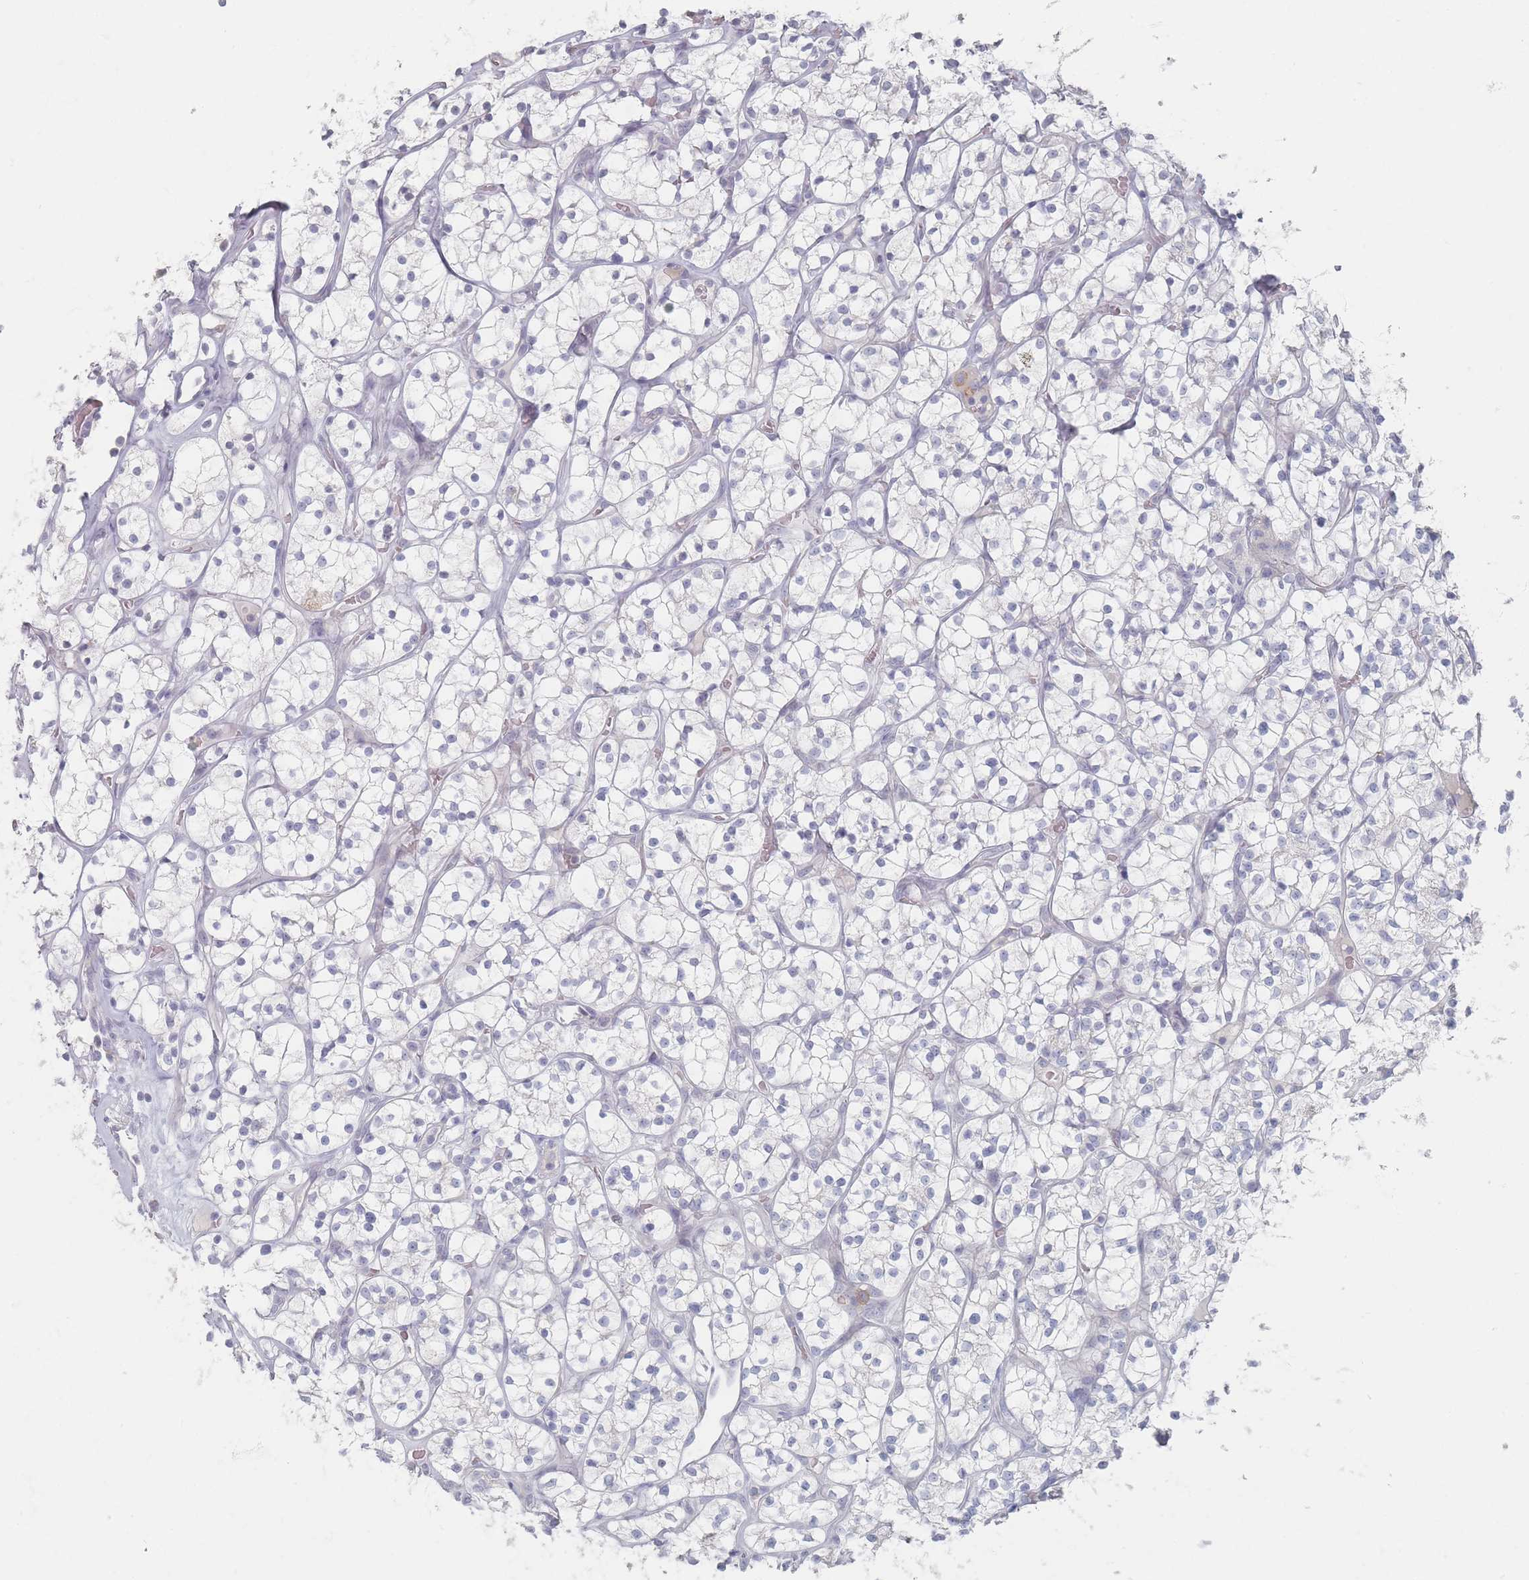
{"staining": {"intensity": "negative", "quantity": "none", "location": "none"}, "tissue": "renal cancer", "cell_type": "Tumor cells", "image_type": "cancer", "snomed": [{"axis": "morphology", "description": "Adenocarcinoma, NOS"}, {"axis": "topography", "description": "Kidney"}], "caption": "Immunohistochemistry of renal adenocarcinoma displays no staining in tumor cells.", "gene": "CD37", "patient": {"sex": "female", "age": 64}}